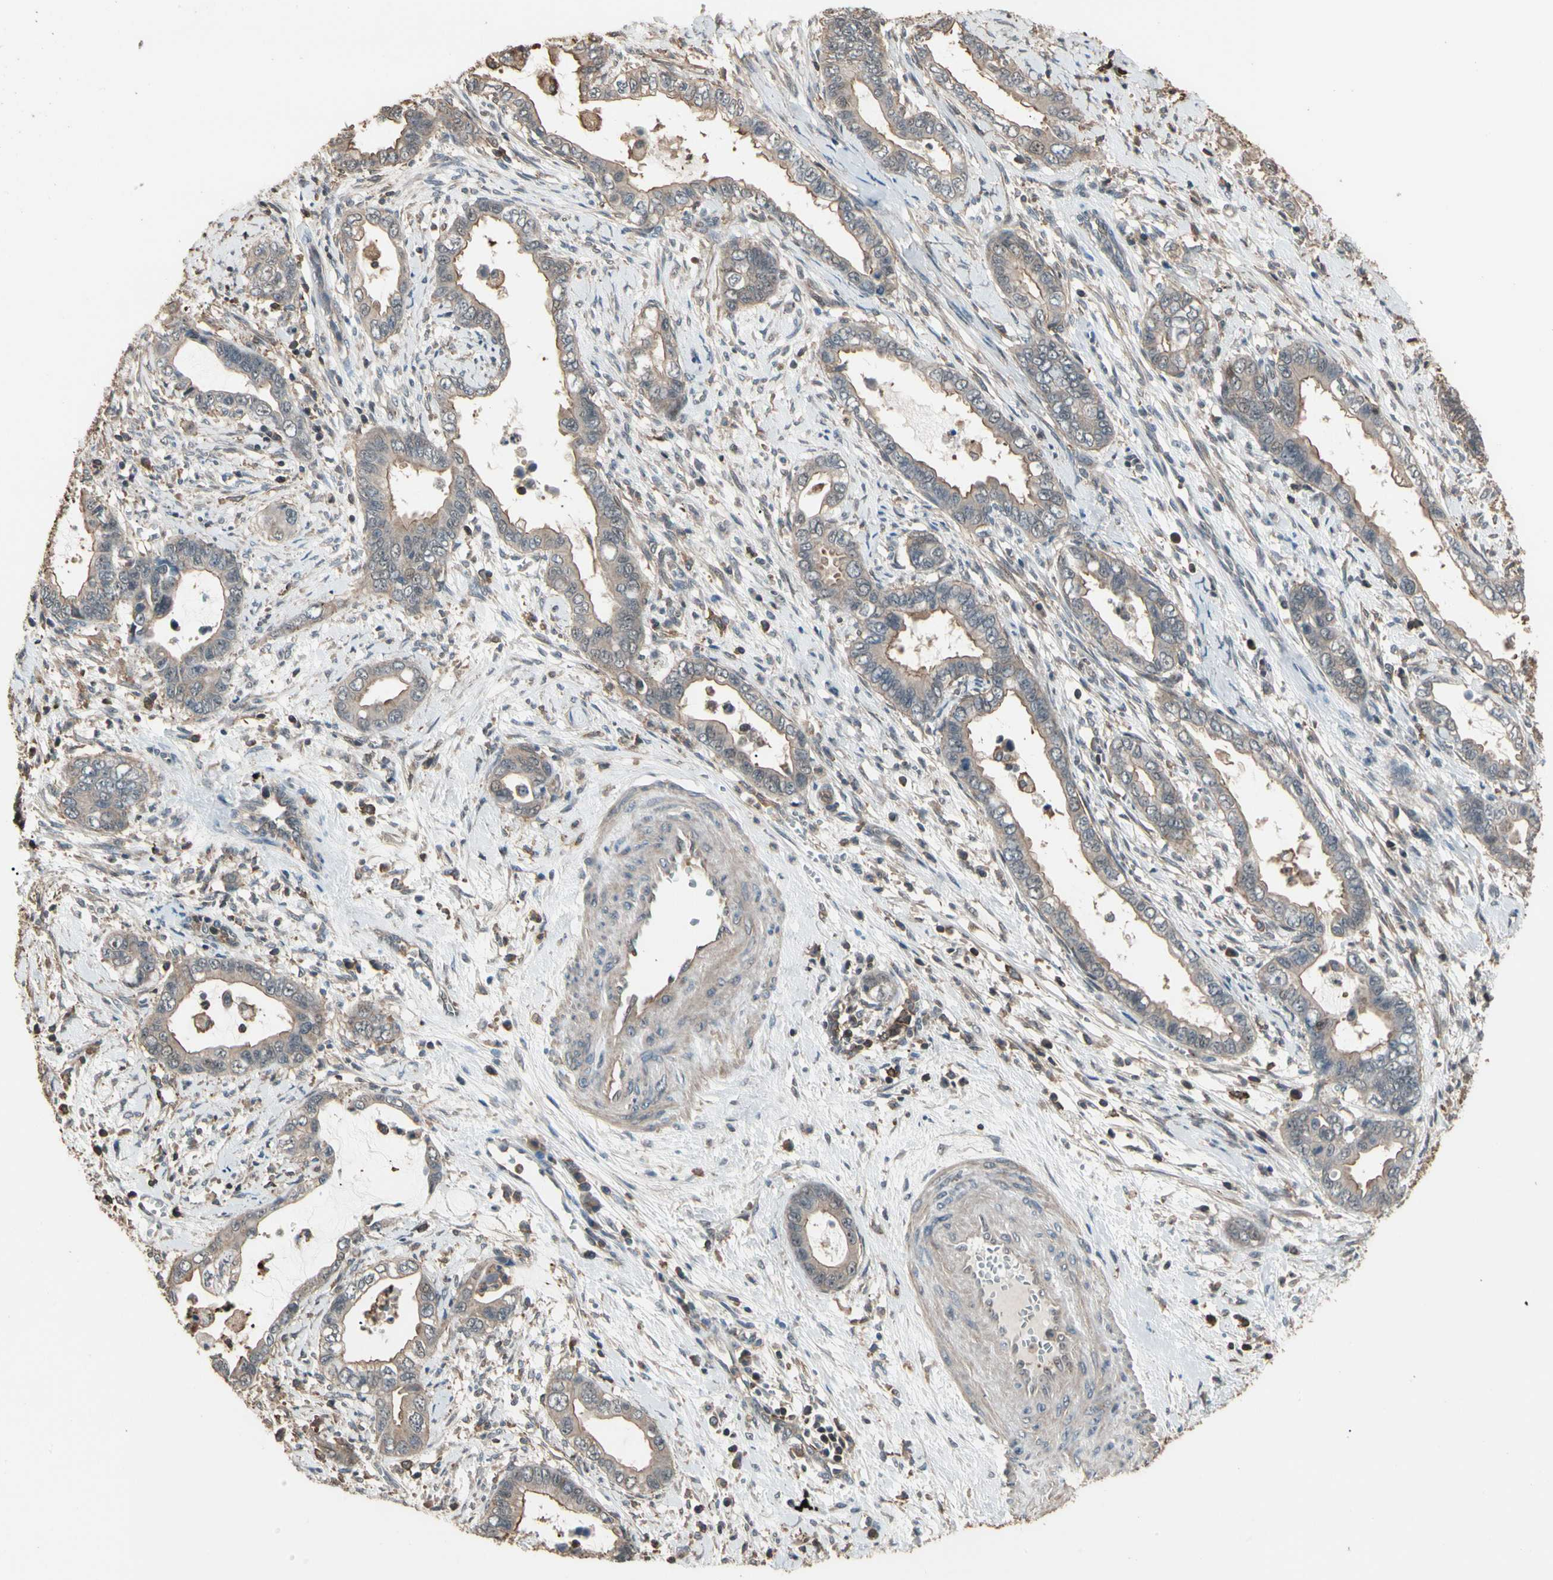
{"staining": {"intensity": "weak", "quantity": ">75%", "location": "cytoplasmic/membranous"}, "tissue": "cervical cancer", "cell_type": "Tumor cells", "image_type": "cancer", "snomed": [{"axis": "morphology", "description": "Adenocarcinoma, NOS"}, {"axis": "topography", "description": "Cervix"}], "caption": "Tumor cells display weak cytoplasmic/membranous positivity in about >75% of cells in adenocarcinoma (cervical). (brown staining indicates protein expression, while blue staining denotes nuclei).", "gene": "MAPK13", "patient": {"sex": "female", "age": 44}}